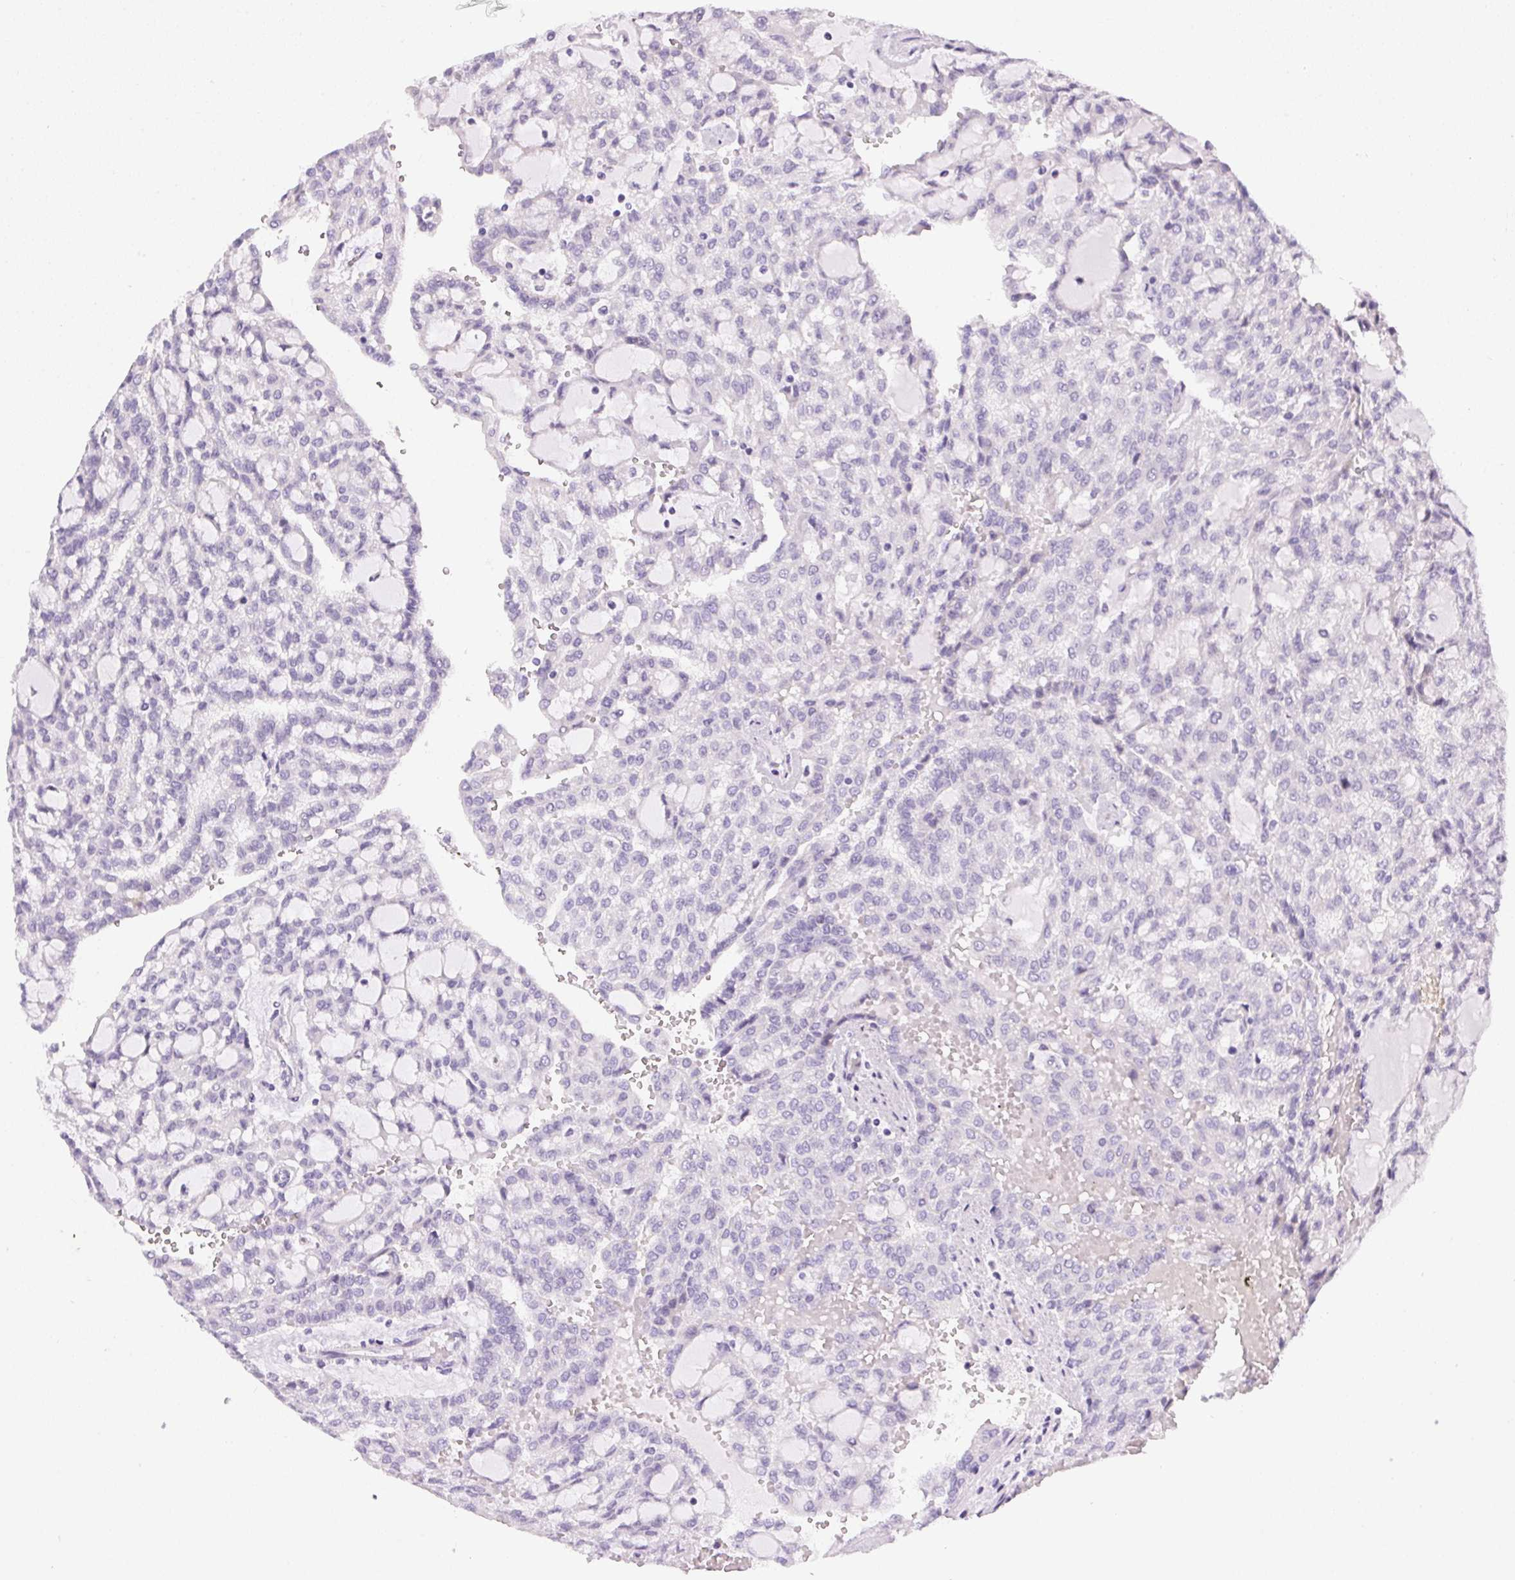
{"staining": {"intensity": "negative", "quantity": "none", "location": "none"}, "tissue": "renal cancer", "cell_type": "Tumor cells", "image_type": "cancer", "snomed": [{"axis": "morphology", "description": "Adenocarcinoma, NOS"}, {"axis": "topography", "description": "Kidney"}], "caption": "An image of renal adenocarcinoma stained for a protein reveals no brown staining in tumor cells. The staining is performed using DAB (3,3'-diaminobenzidine) brown chromogen with nuclei counter-stained in using hematoxylin.", "gene": "GSDMC", "patient": {"sex": "male", "age": 63}}